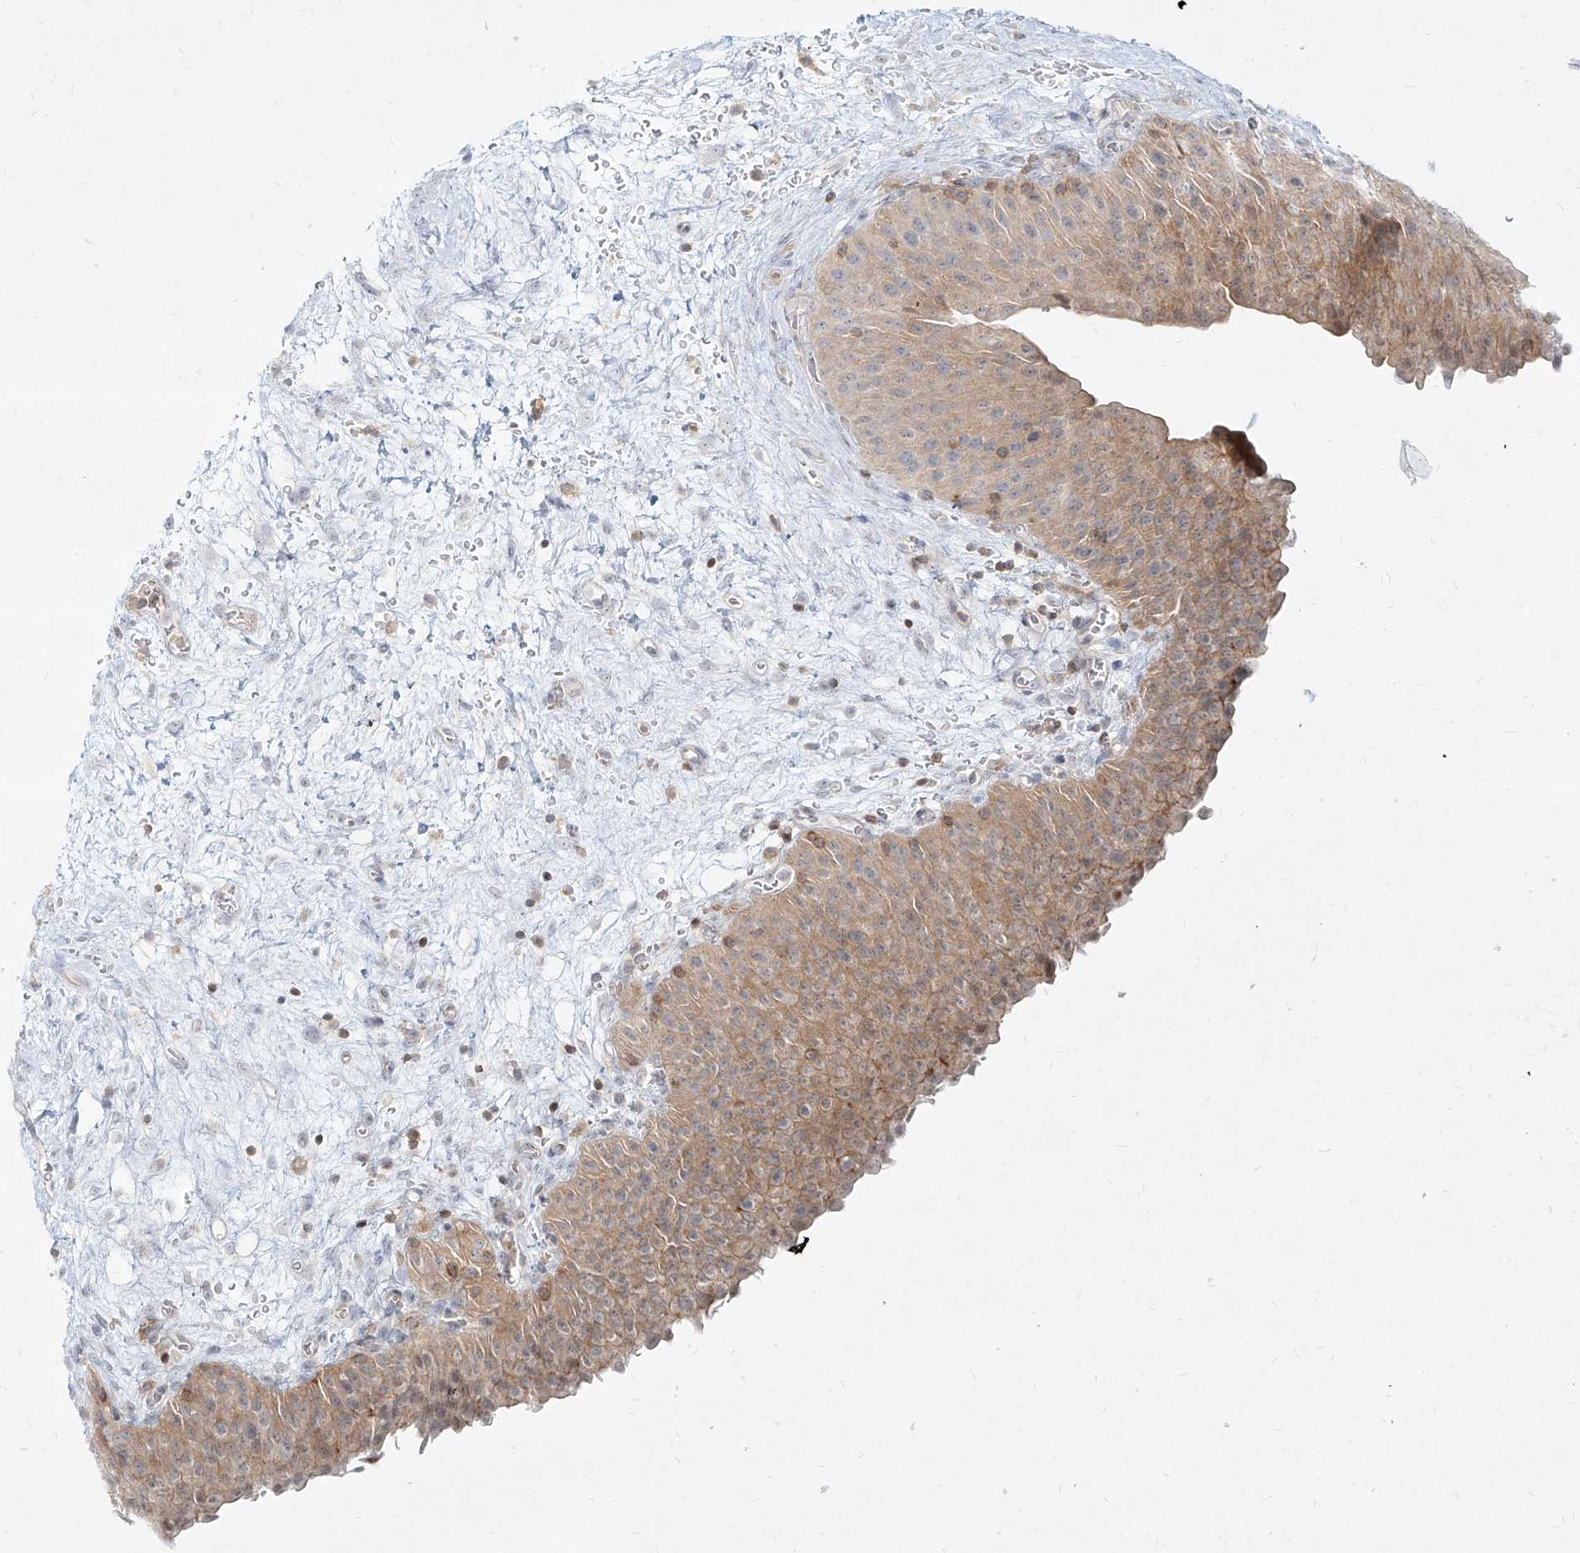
{"staining": {"intensity": "moderate", "quantity": "25%-75%", "location": "cytoplasmic/membranous"}, "tissue": "urinary bladder", "cell_type": "Urothelial cells", "image_type": "normal", "snomed": [{"axis": "morphology", "description": "Normal tissue, NOS"}, {"axis": "morphology", "description": "Dysplasia, NOS"}, {"axis": "topography", "description": "Urinary bladder"}], "caption": "Brown immunohistochemical staining in benign human urinary bladder demonstrates moderate cytoplasmic/membranous expression in approximately 25%-75% of urothelial cells. (DAB = brown stain, brightfield microscopy at high magnification).", "gene": "SLC2A12", "patient": {"sex": "male", "age": 35}}